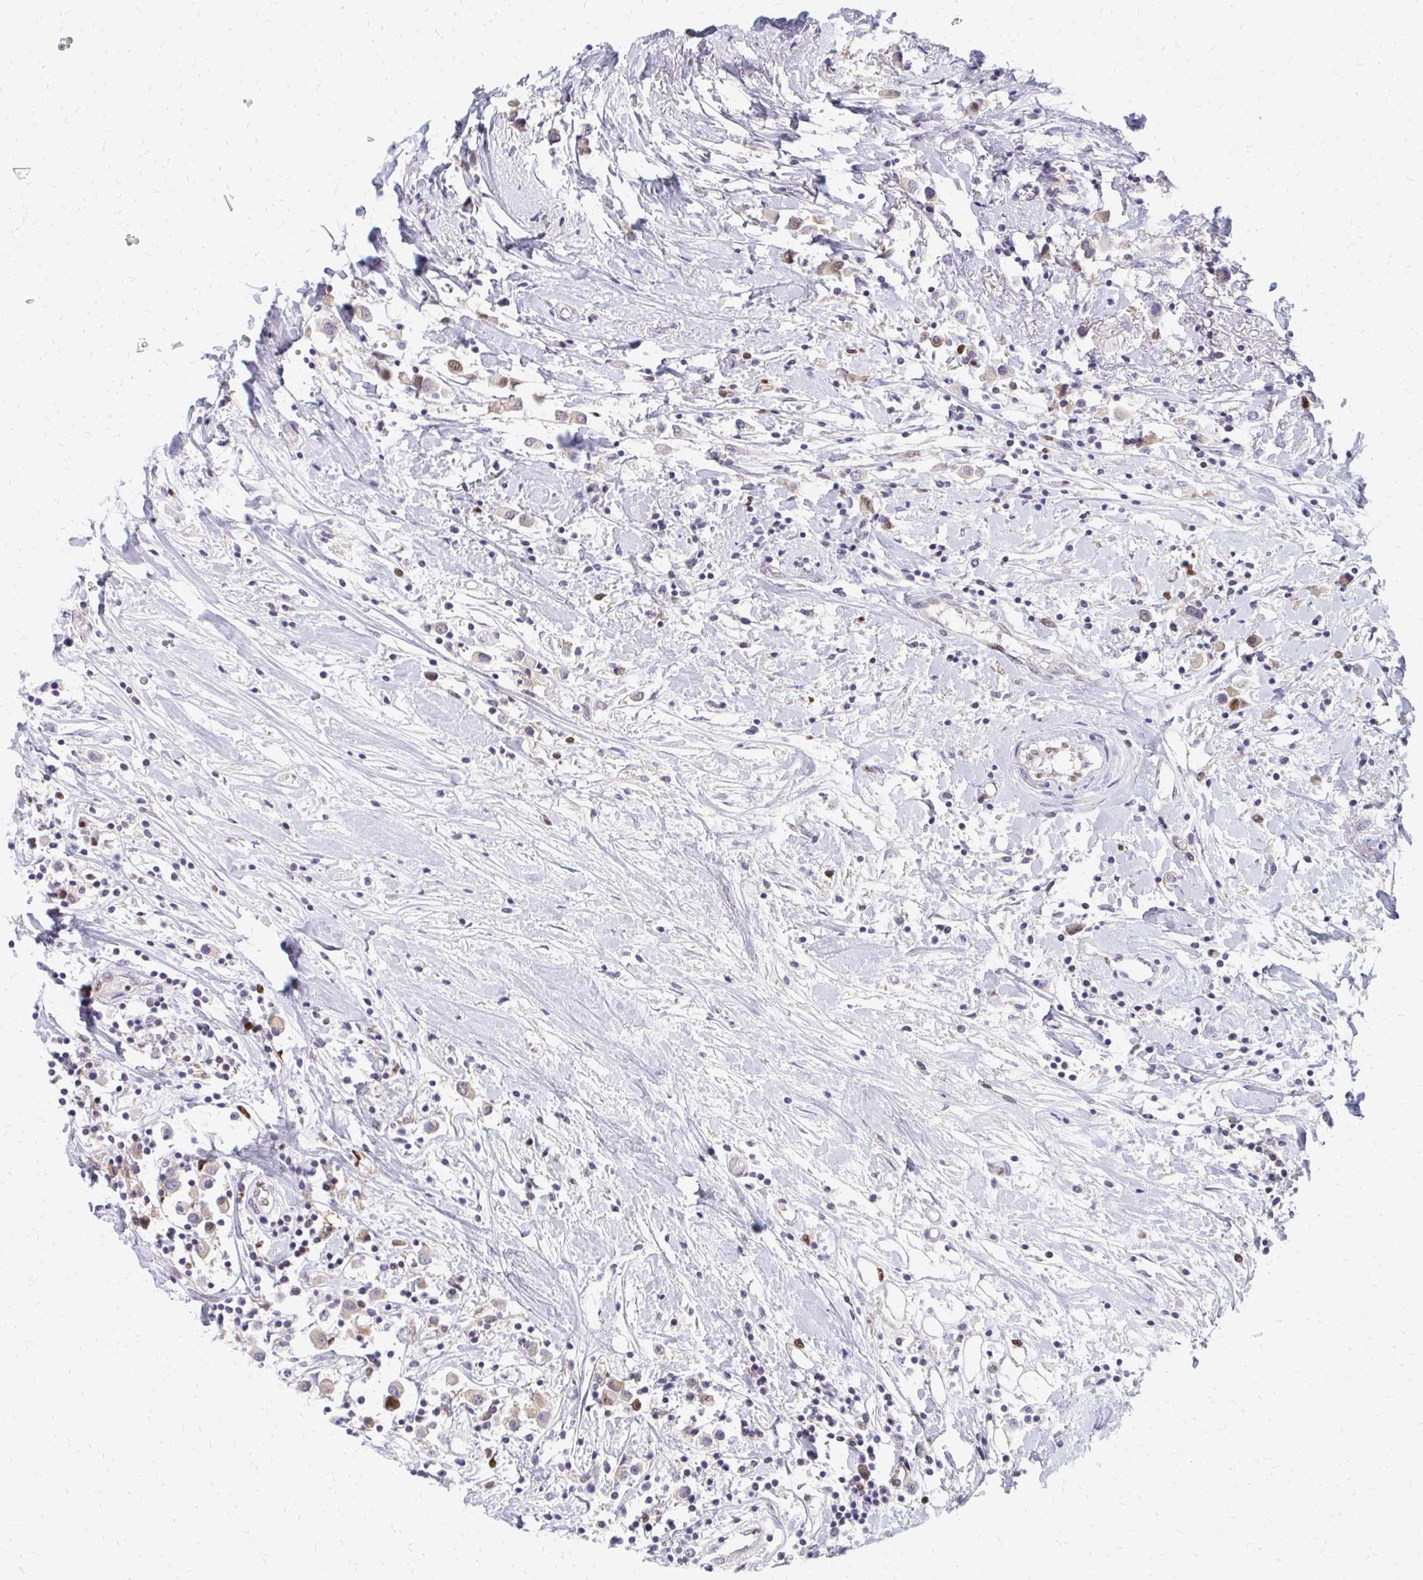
{"staining": {"intensity": "moderate", "quantity": "<25%", "location": "nuclear"}, "tissue": "breast cancer", "cell_type": "Tumor cells", "image_type": "cancer", "snomed": [{"axis": "morphology", "description": "Duct carcinoma"}, {"axis": "topography", "description": "Breast"}], "caption": "An IHC micrograph of neoplastic tissue is shown. Protein staining in brown labels moderate nuclear positivity in breast cancer within tumor cells.", "gene": "PLK3", "patient": {"sex": "female", "age": 61}}